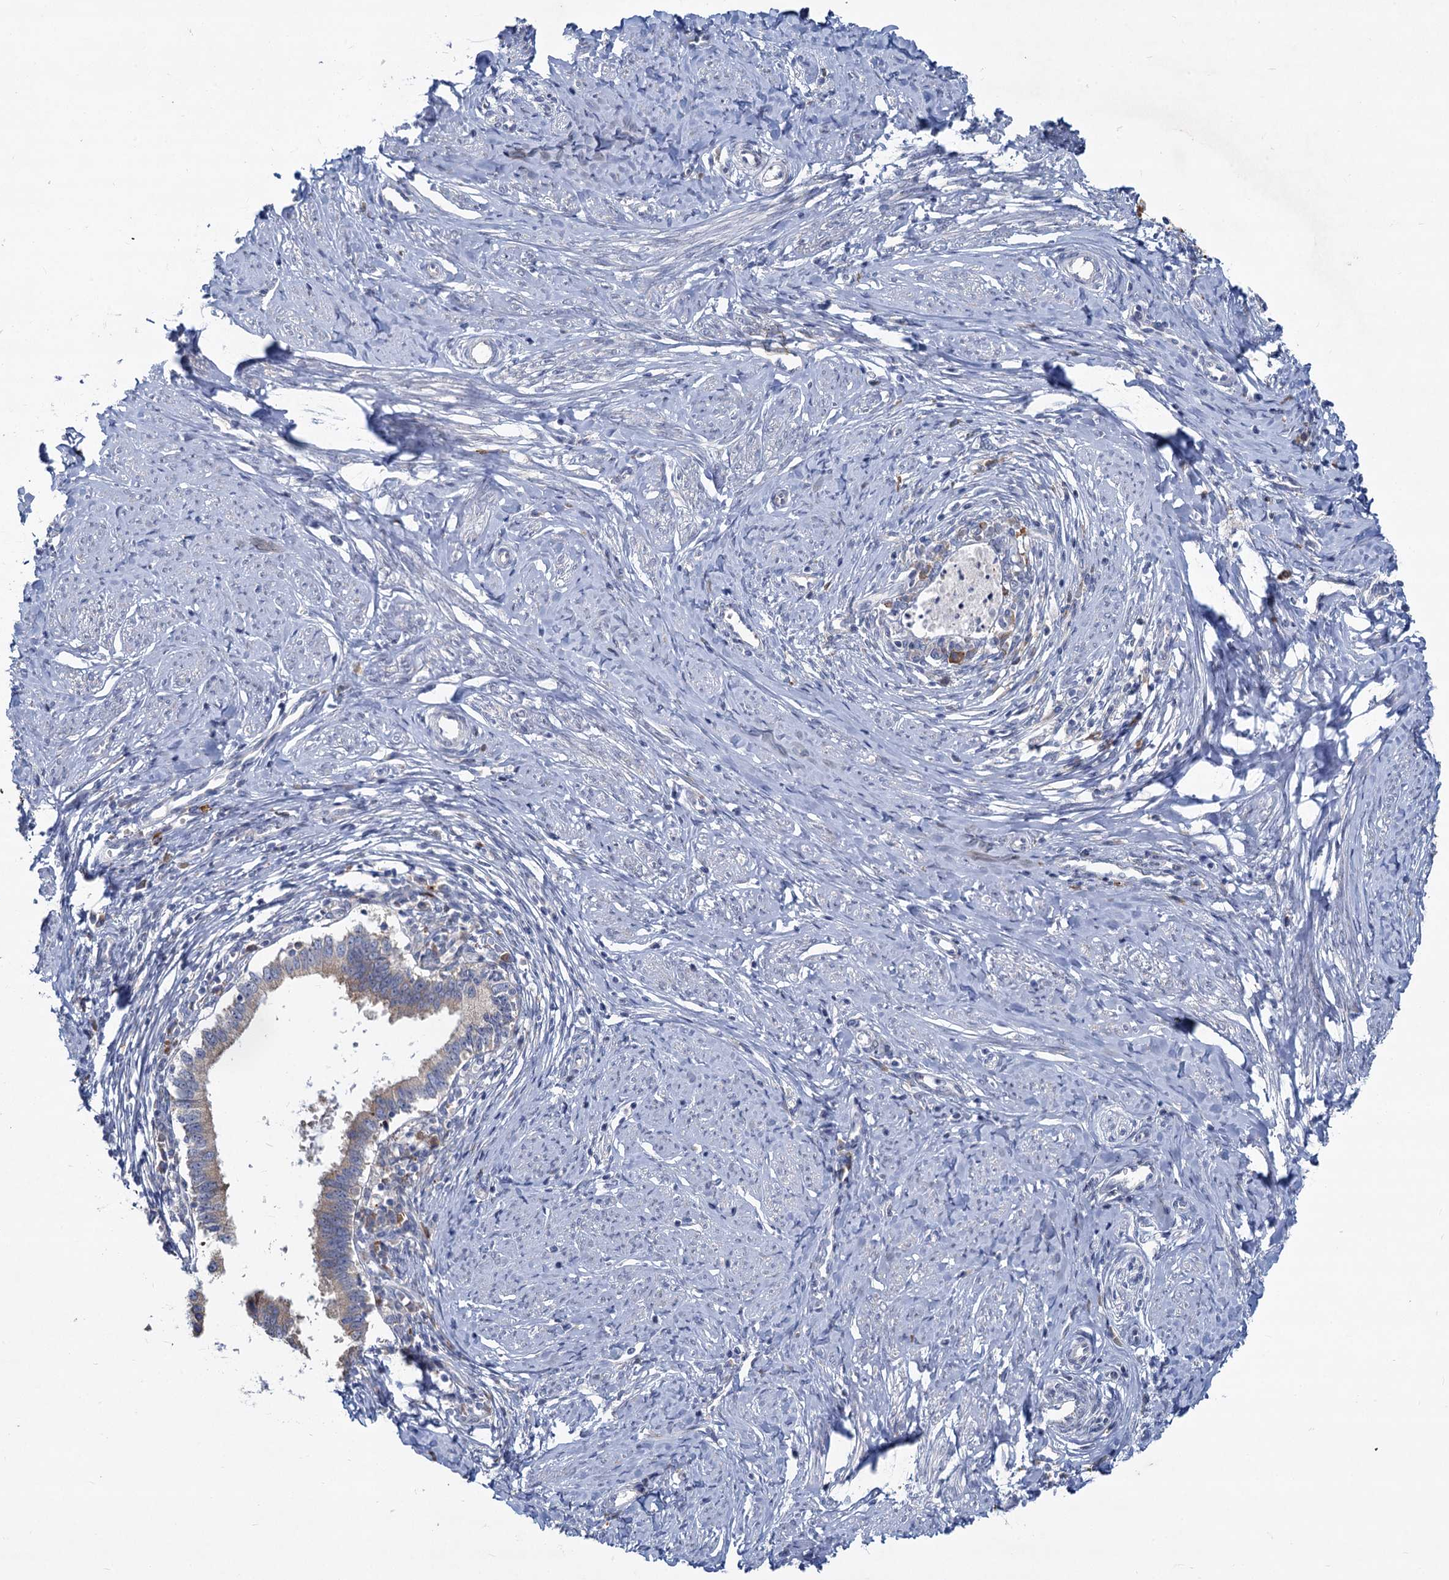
{"staining": {"intensity": "negative", "quantity": "none", "location": "none"}, "tissue": "cervical cancer", "cell_type": "Tumor cells", "image_type": "cancer", "snomed": [{"axis": "morphology", "description": "Adenocarcinoma, NOS"}, {"axis": "topography", "description": "Cervix"}], "caption": "Adenocarcinoma (cervical) was stained to show a protein in brown. There is no significant positivity in tumor cells.", "gene": "PRSS35", "patient": {"sex": "female", "age": 36}}